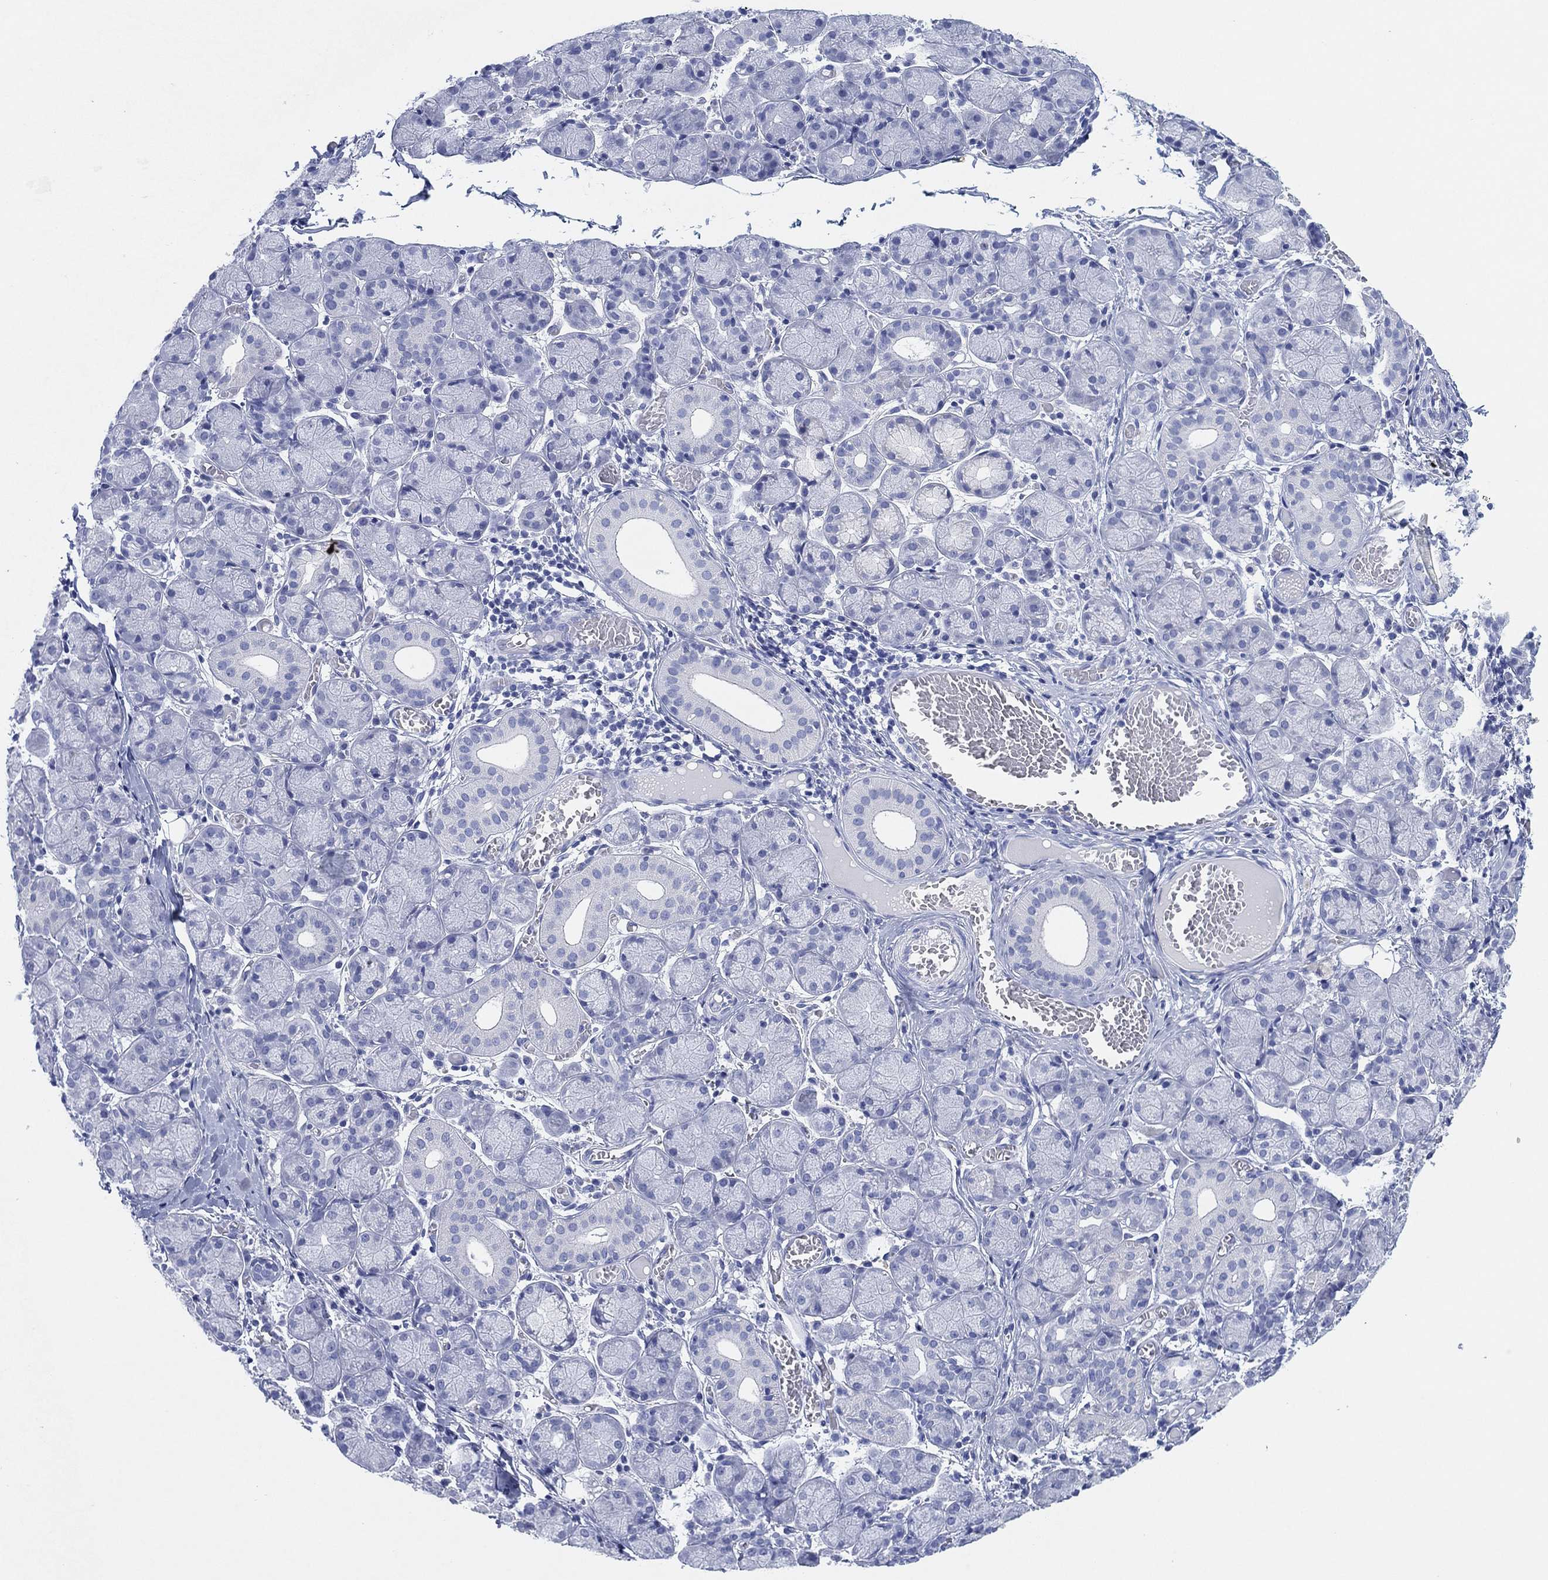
{"staining": {"intensity": "negative", "quantity": "none", "location": "none"}, "tissue": "salivary gland", "cell_type": "Glandular cells", "image_type": "normal", "snomed": [{"axis": "morphology", "description": "Normal tissue, NOS"}, {"axis": "topography", "description": "Salivary gland"}, {"axis": "topography", "description": "Peripheral nerve tissue"}], "caption": "Glandular cells show no significant expression in unremarkable salivary gland. (DAB IHC with hematoxylin counter stain).", "gene": "SLC9C2", "patient": {"sex": "female", "age": 24}}